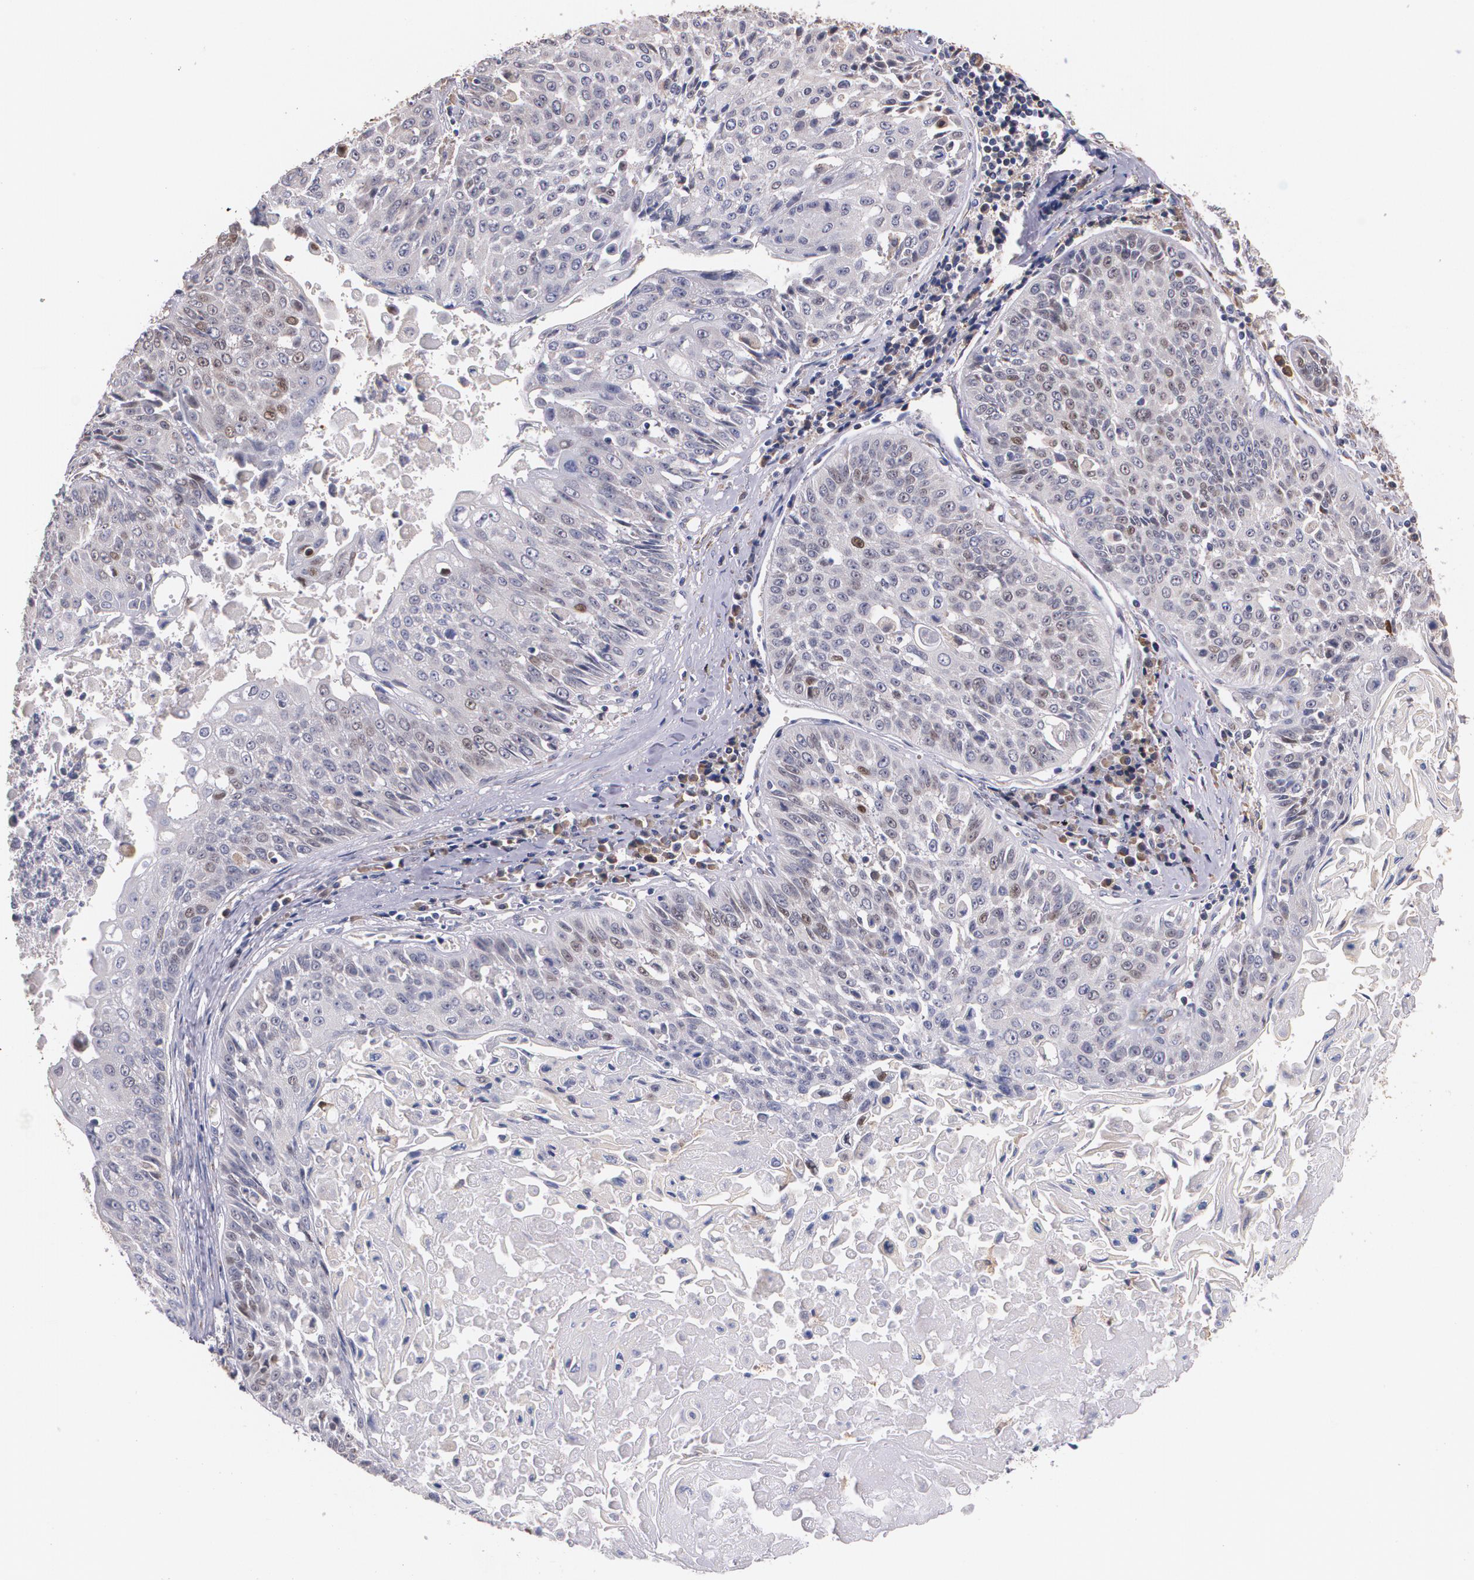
{"staining": {"intensity": "moderate", "quantity": "<25%", "location": "nuclear"}, "tissue": "lung cancer", "cell_type": "Tumor cells", "image_type": "cancer", "snomed": [{"axis": "morphology", "description": "Adenocarcinoma, NOS"}, {"axis": "topography", "description": "Lung"}], "caption": "IHC image of lung adenocarcinoma stained for a protein (brown), which displays low levels of moderate nuclear expression in approximately <25% of tumor cells.", "gene": "ATF3", "patient": {"sex": "male", "age": 60}}